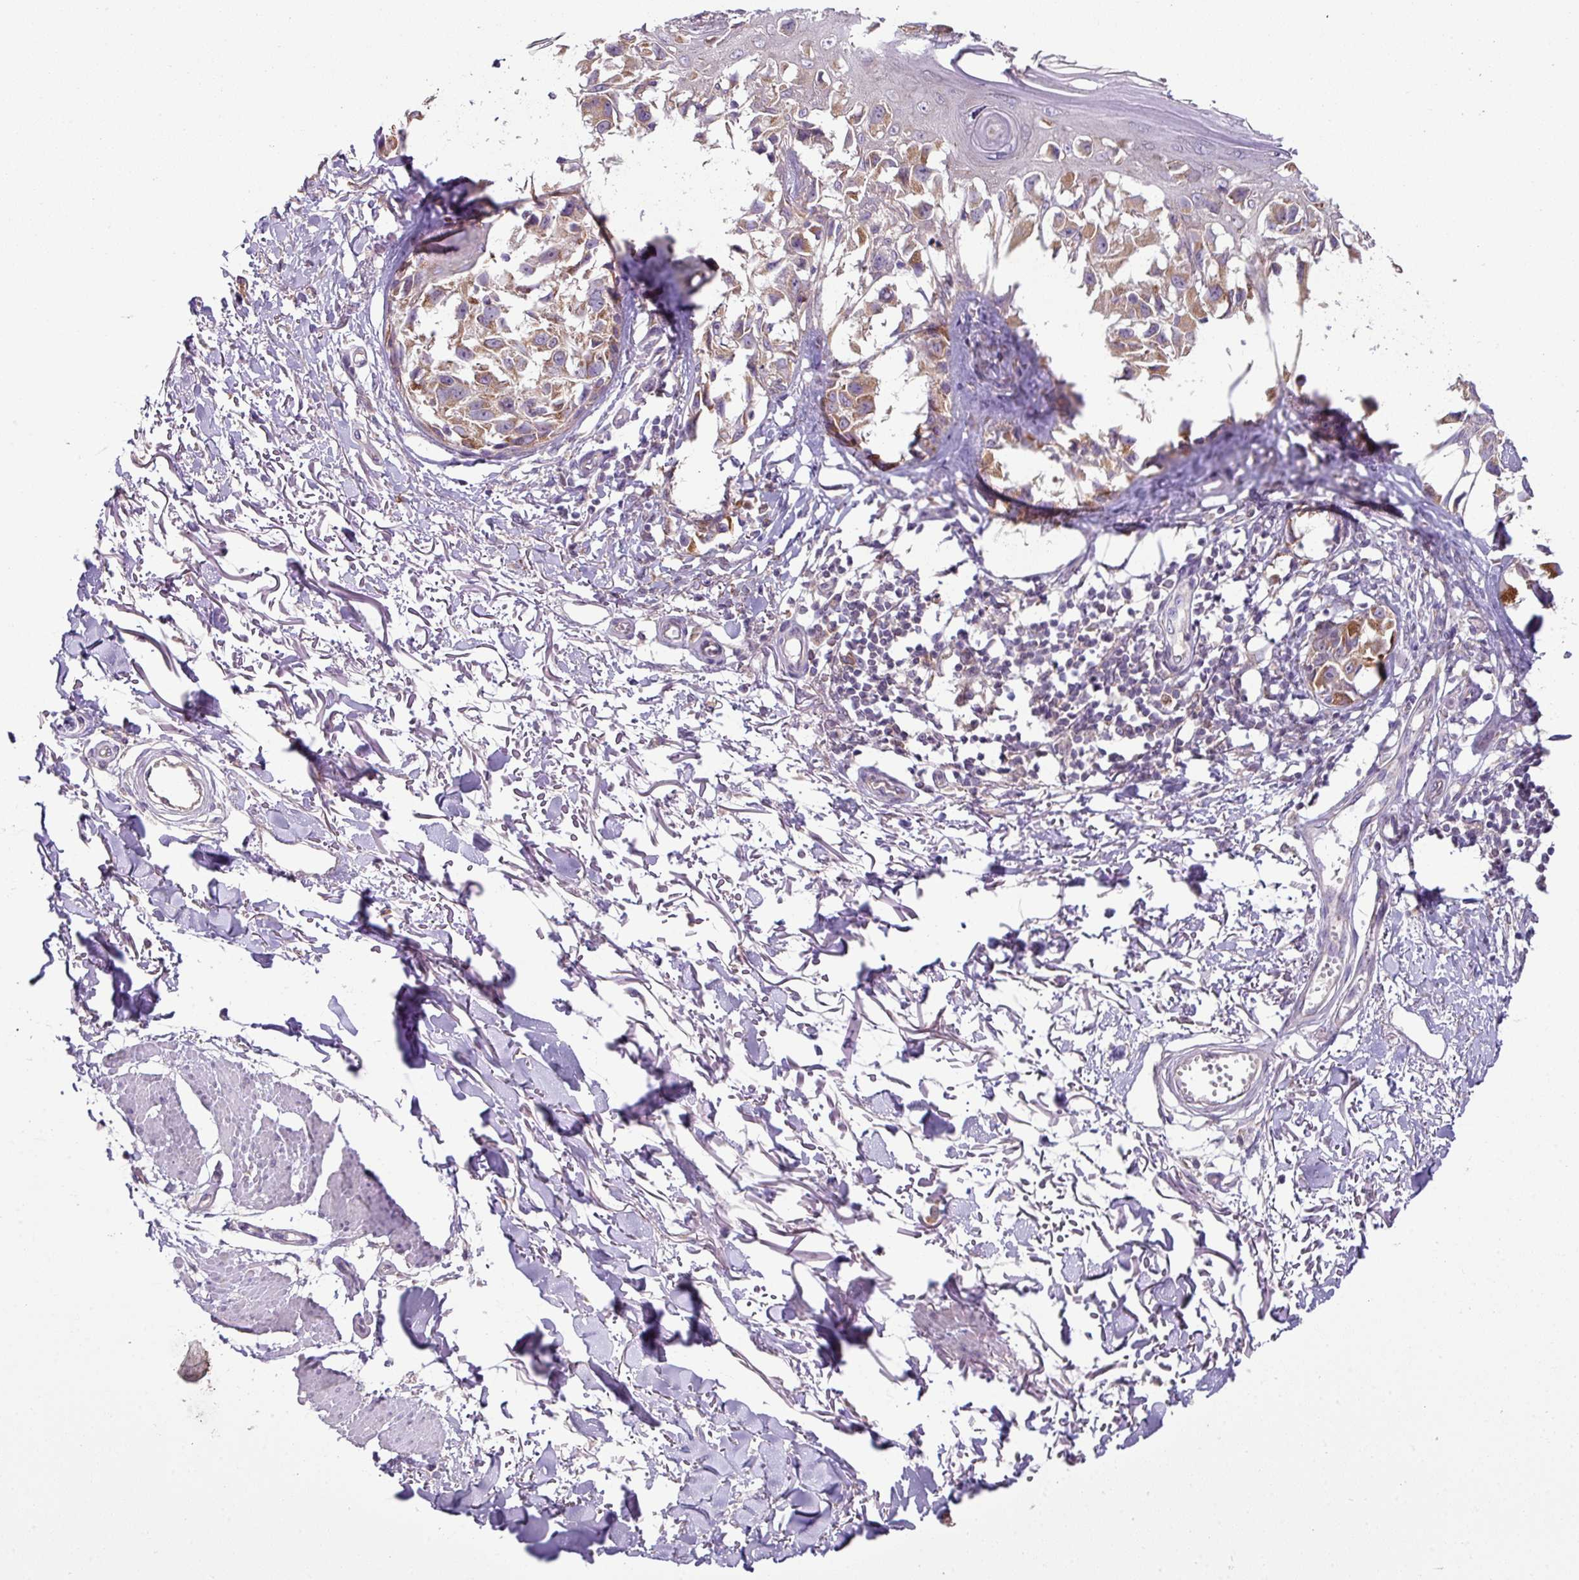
{"staining": {"intensity": "moderate", "quantity": "25%-75%", "location": "cytoplasmic/membranous"}, "tissue": "melanoma", "cell_type": "Tumor cells", "image_type": "cancer", "snomed": [{"axis": "morphology", "description": "Malignant melanoma, NOS"}, {"axis": "topography", "description": "Skin"}], "caption": "Protein staining of melanoma tissue demonstrates moderate cytoplasmic/membranous positivity in approximately 25%-75% of tumor cells.", "gene": "LRRC9", "patient": {"sex": "male", "age": 73}}